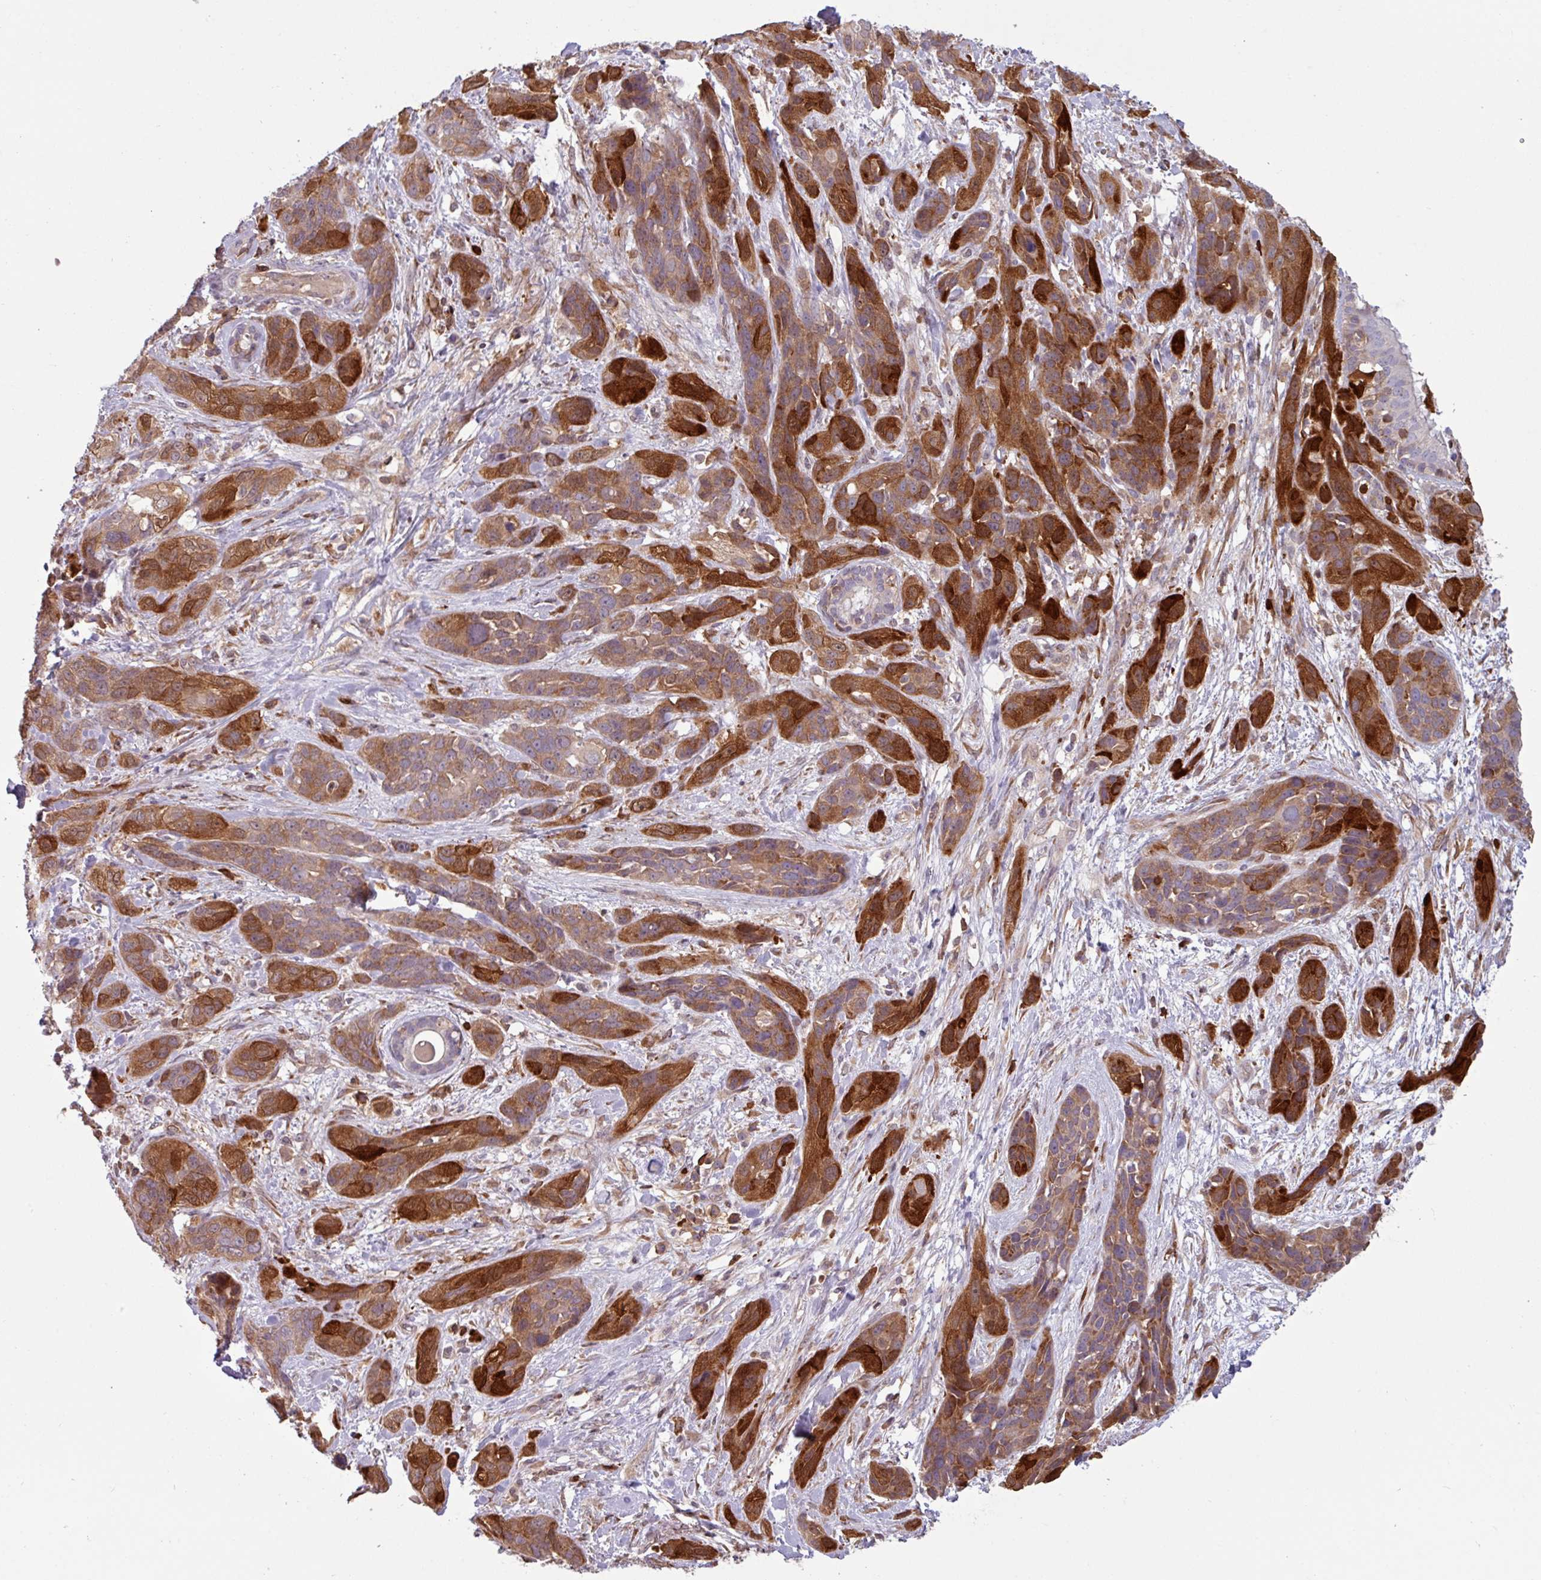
{"staining": {"intensity": "moderate", "quantity": "25%-75%", "location": "cytoplasmic/membranous"}, "tissue": "soft tissue", "cell_type": "Fibroblasts", "image_type": "normal", "snomed": [{"axis": "morphology", "description": "Normal tissue, NOS"}, {"axis": "morphology", "description": "Squamous cell carcinoma, NOS"}, {"axis": "topography", "description": "Bronchus"}, {"axis": "topography", "description": "Lung"}], "caption": "High-power microscopy captured an immunohistochemistry photomicrograph of normal soft tissue, revealing moderate cytoplasmic/membranous positivity in about 25%-75% of fibroblasts. Using DAB (3,3'-diaminobenzidine) (brown) and hematoxylin (blue) stains, captured at high magnification using brightfield microscopy.", "gene": "SEC61G", "patient": {"sex": "female", "age": 70}}